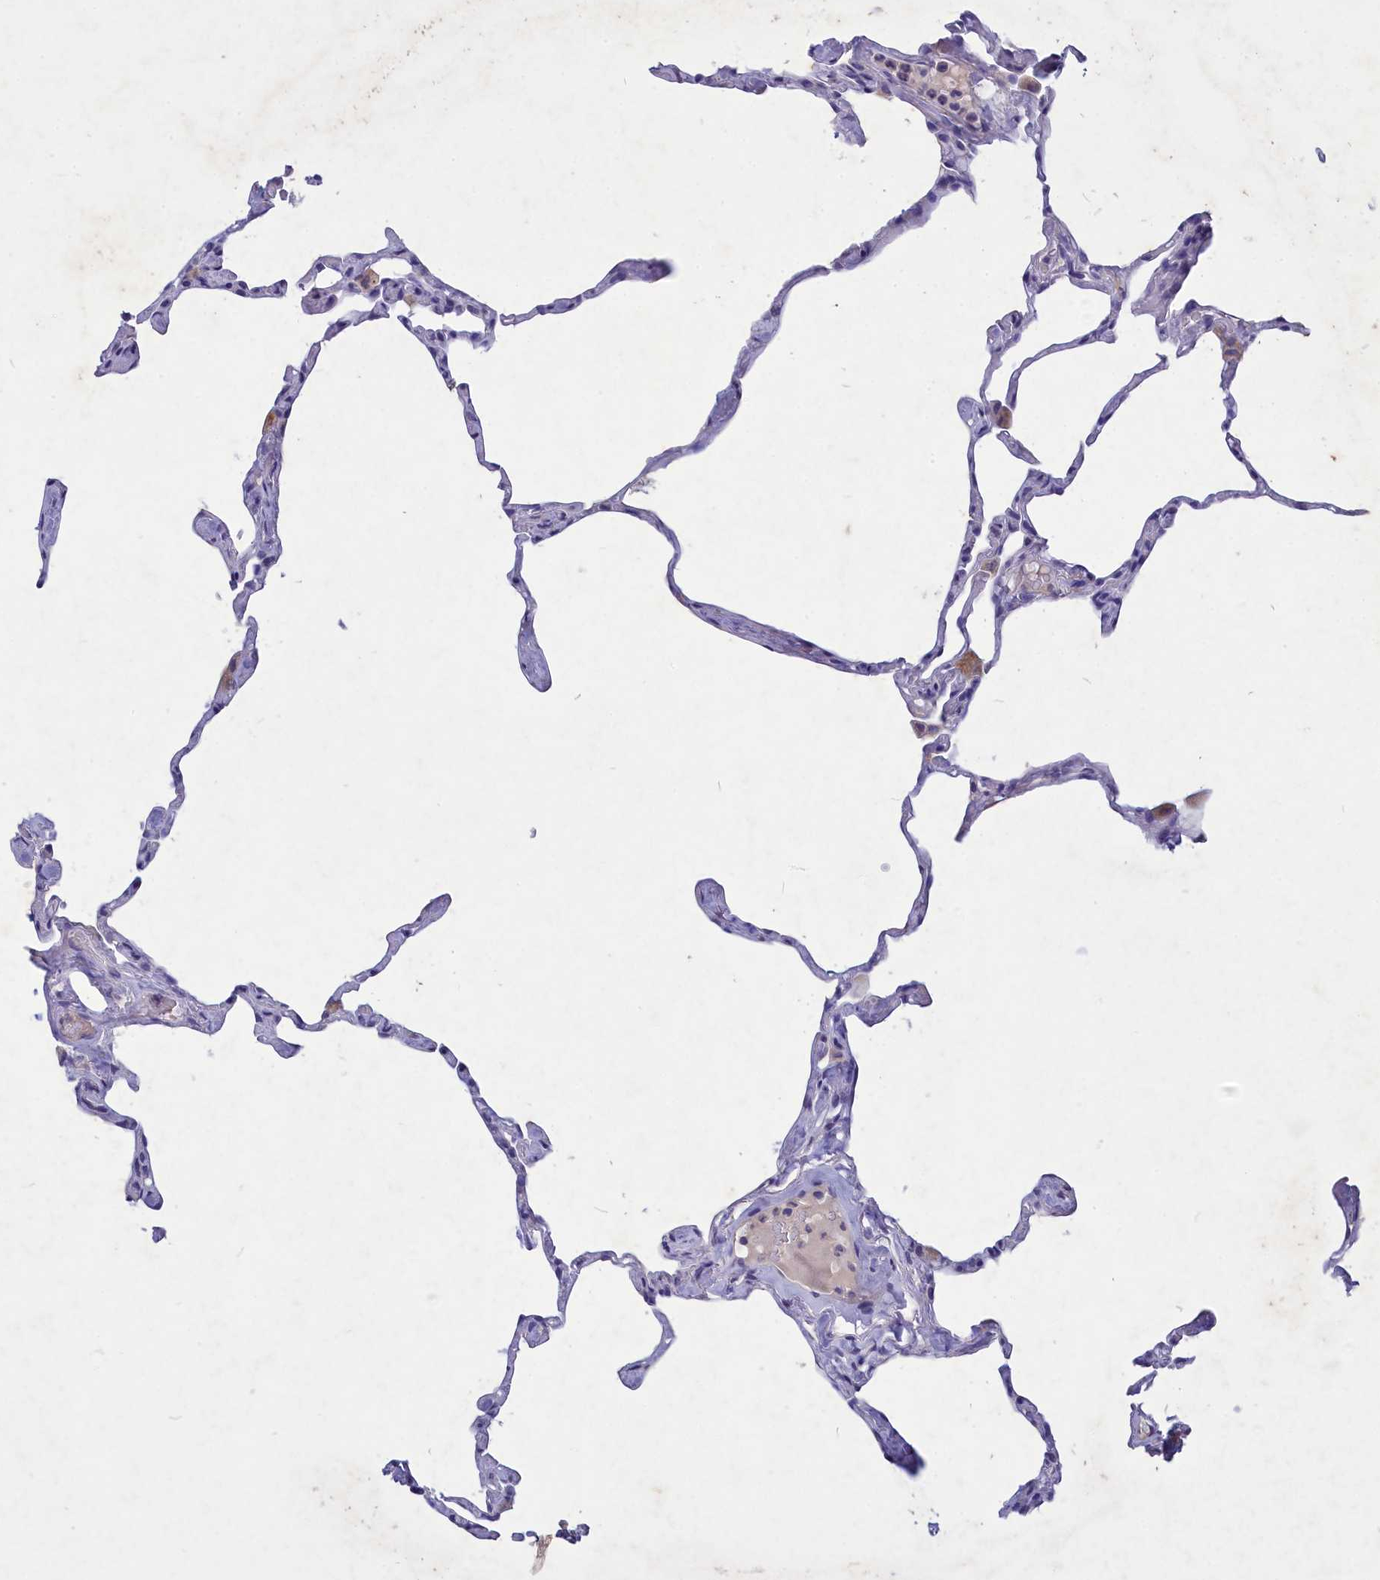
{"staining": {"intensity": "negative", "quantity": "none", "location": "none"}, "tissue": "lung", "cell_type": "Alveolar cells", "image_type": "normal", "snomed": [{"axis": "morphology", "description": "Normal tissue, NOS"}, {"axis": "topography", "description": "Lung"}], "caption": "Immunohistochemical staining of benign human lung demonstrates no significant staining in alveolar cells.", "gene": "DEFB119", "patient": {"sex": "male", "age": 65}}